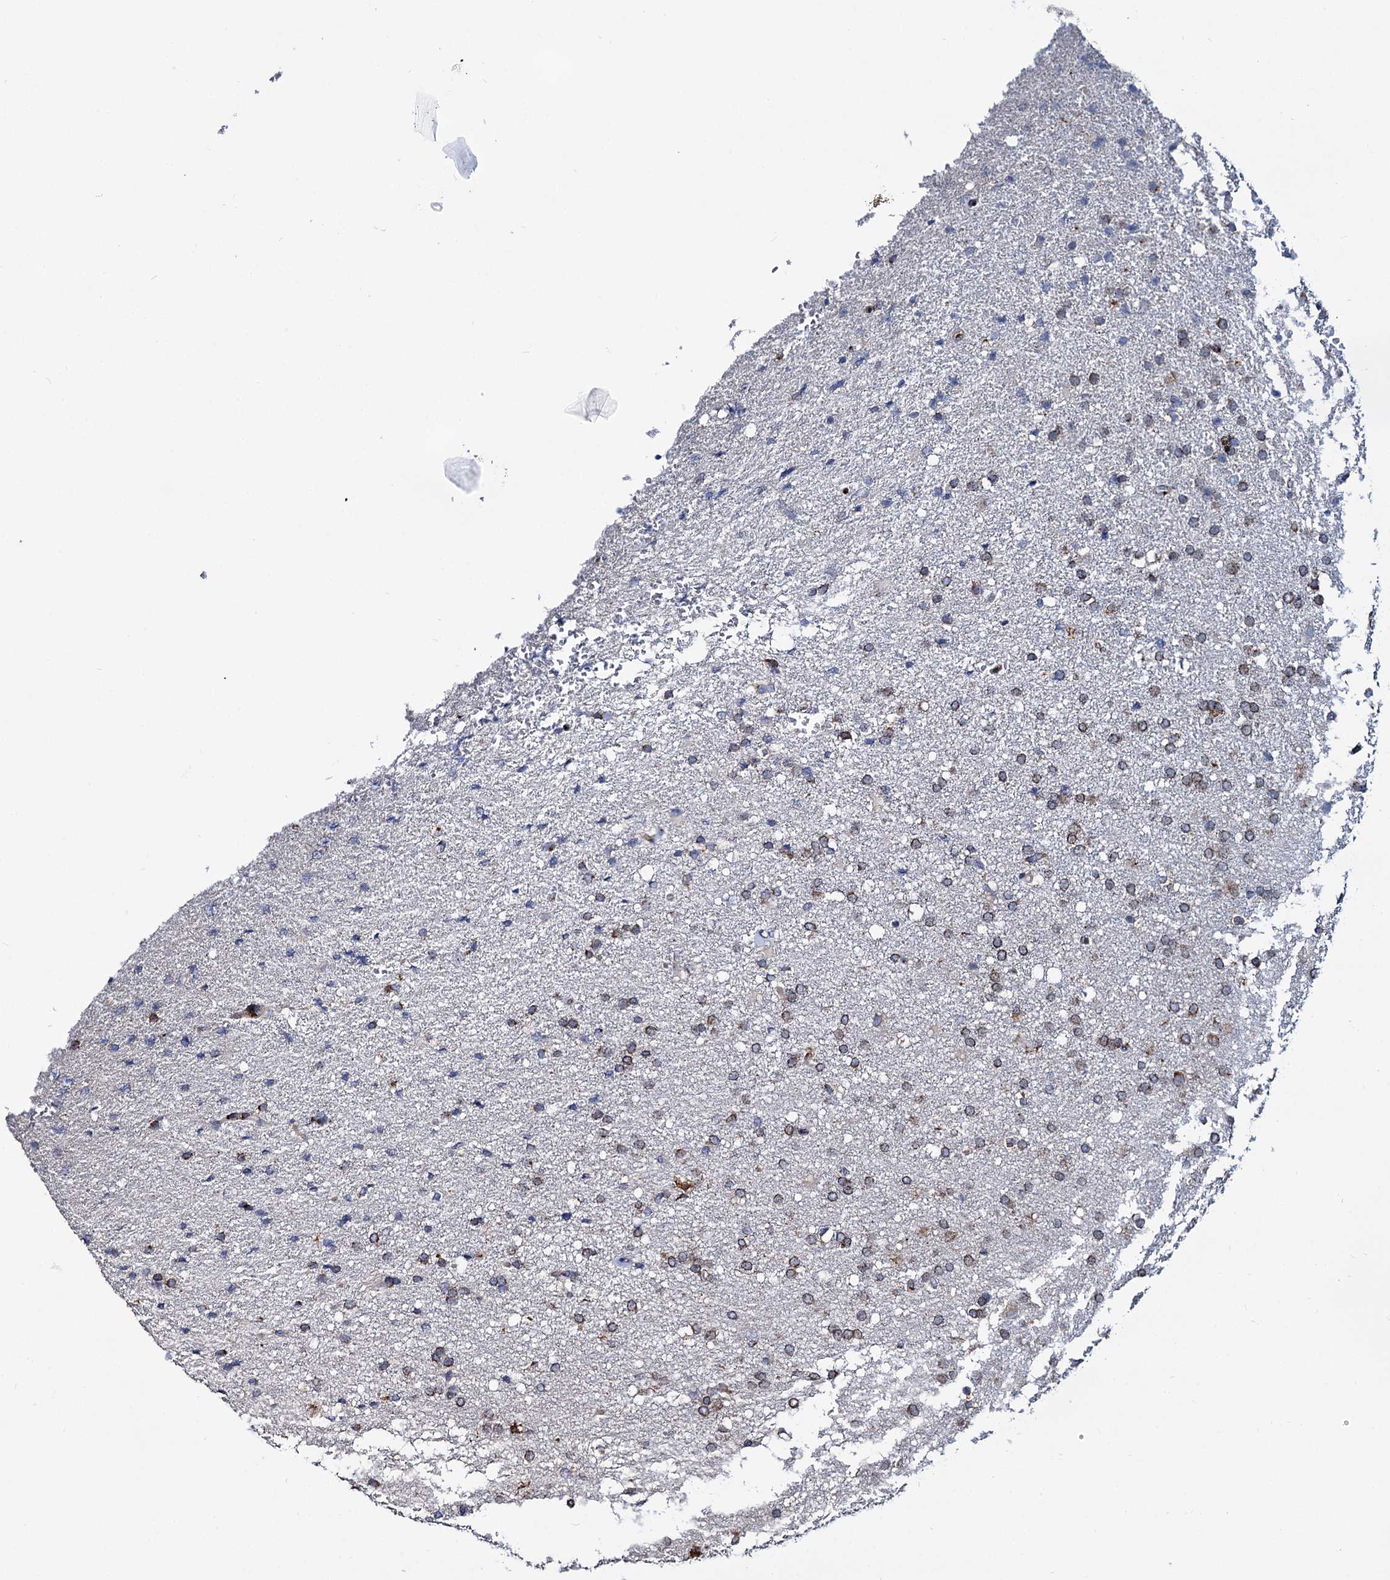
{"staining": {"intensity": "moderate", "quantity": ">75%", "location": "cytoplasmic/membranous"}, "tissue": "glioma", "cell_type": "Tumor cells", "image_type": "cancer", "snomed": [{"axis": "morphology", "description": "Glioma, malignant, High grade"}, {"axis": "topography", "description": "Brain"}], "caption": "This is an image of immunohistochemistry staining of glioma, which shows moderate expression in the cytoplasmic/membranous of tumor cells.", "gene": "SUPT20H", "patient": {"sex": "male", "age": 72}}